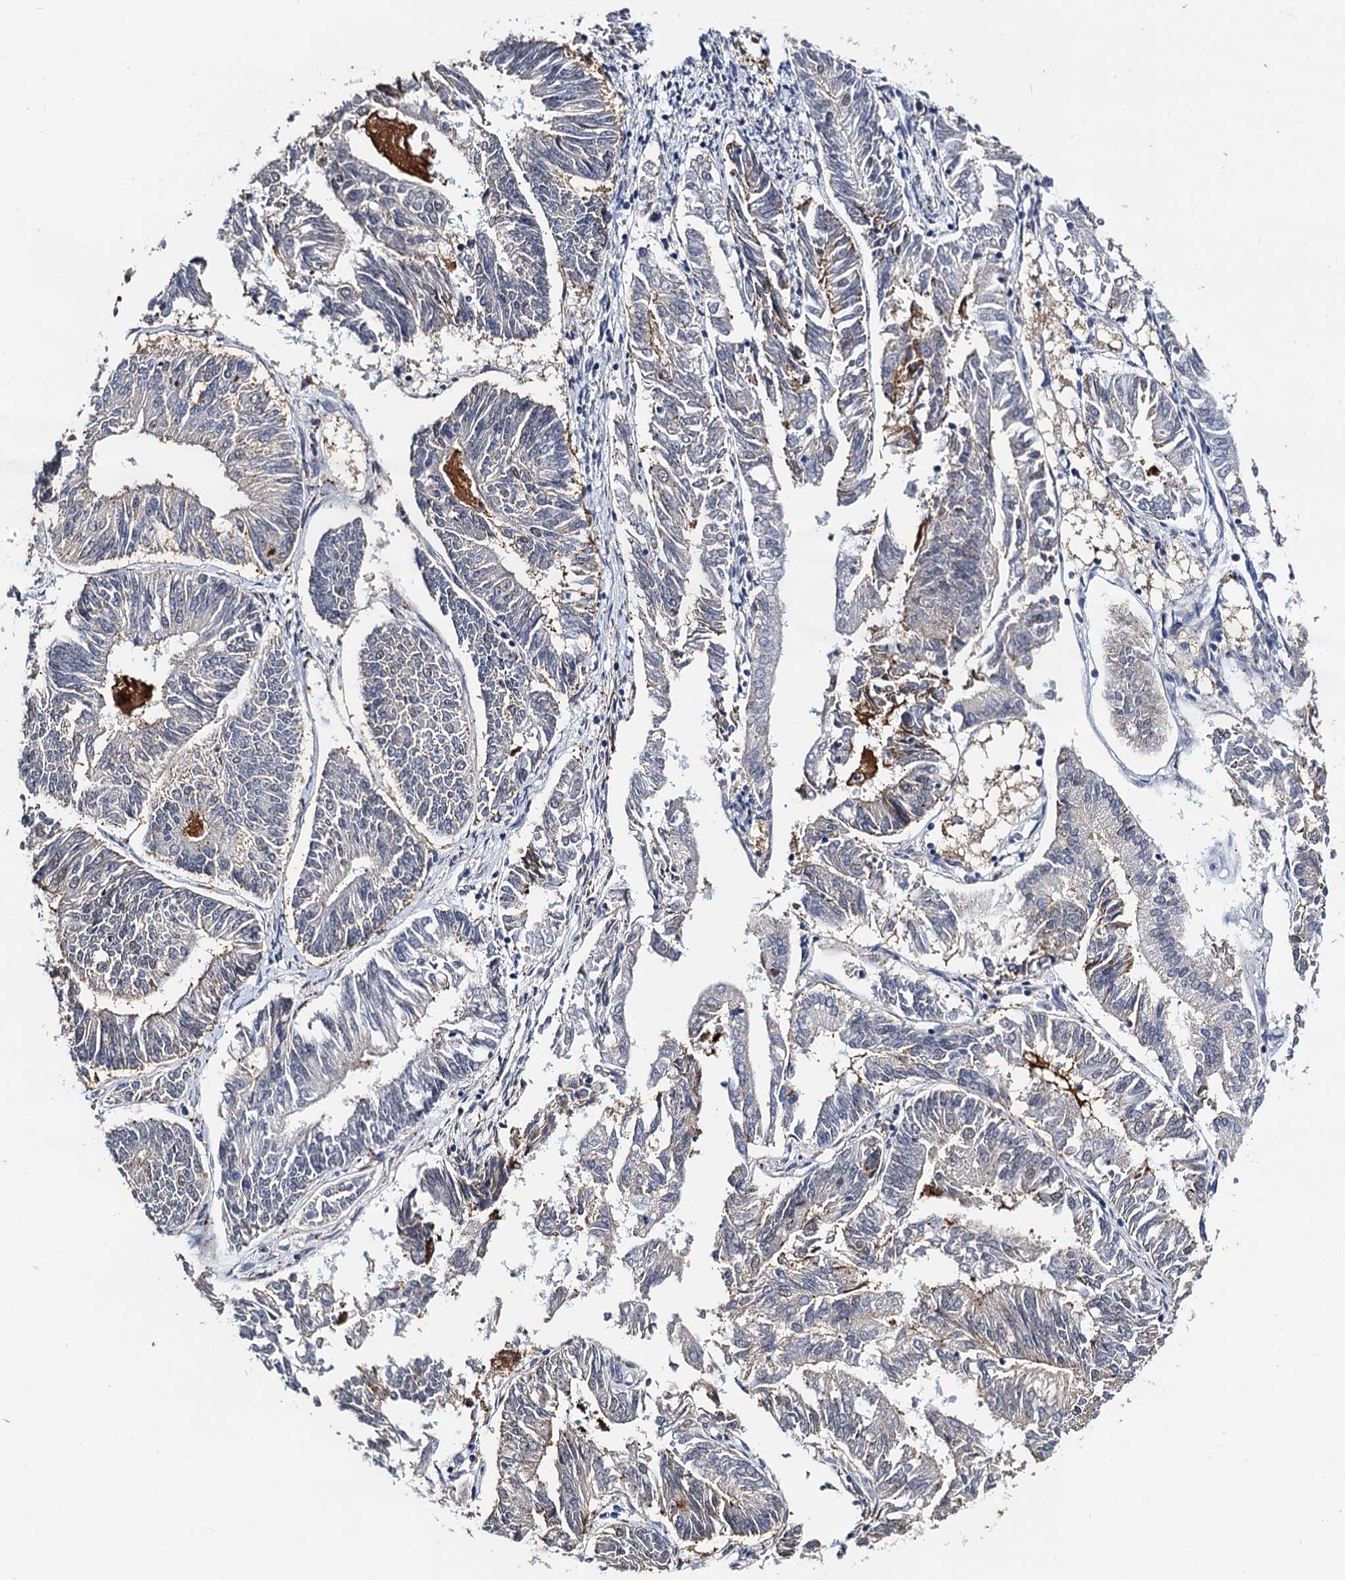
{"staining": {"intensity": "weak", "quantity": "<25%", "location": "cytoplasmic/membranous"}, "tissue": "endometrial cancer", "cell_type": "Tumor cells", "image_type": "cancer", "snomed": [{"axis": "morphology", "description": "Adenocarcinoma, NOS"}, {"axis": "topography", "description": "Endometrium"}], "caption": "This is an immunohistochemistry (IHC) micrograph of endometrial adenocarcinoma. There is no expression in tumor cells.", "gene": "SLC7A10", "patient": {"sex": "female", "age": 58}}